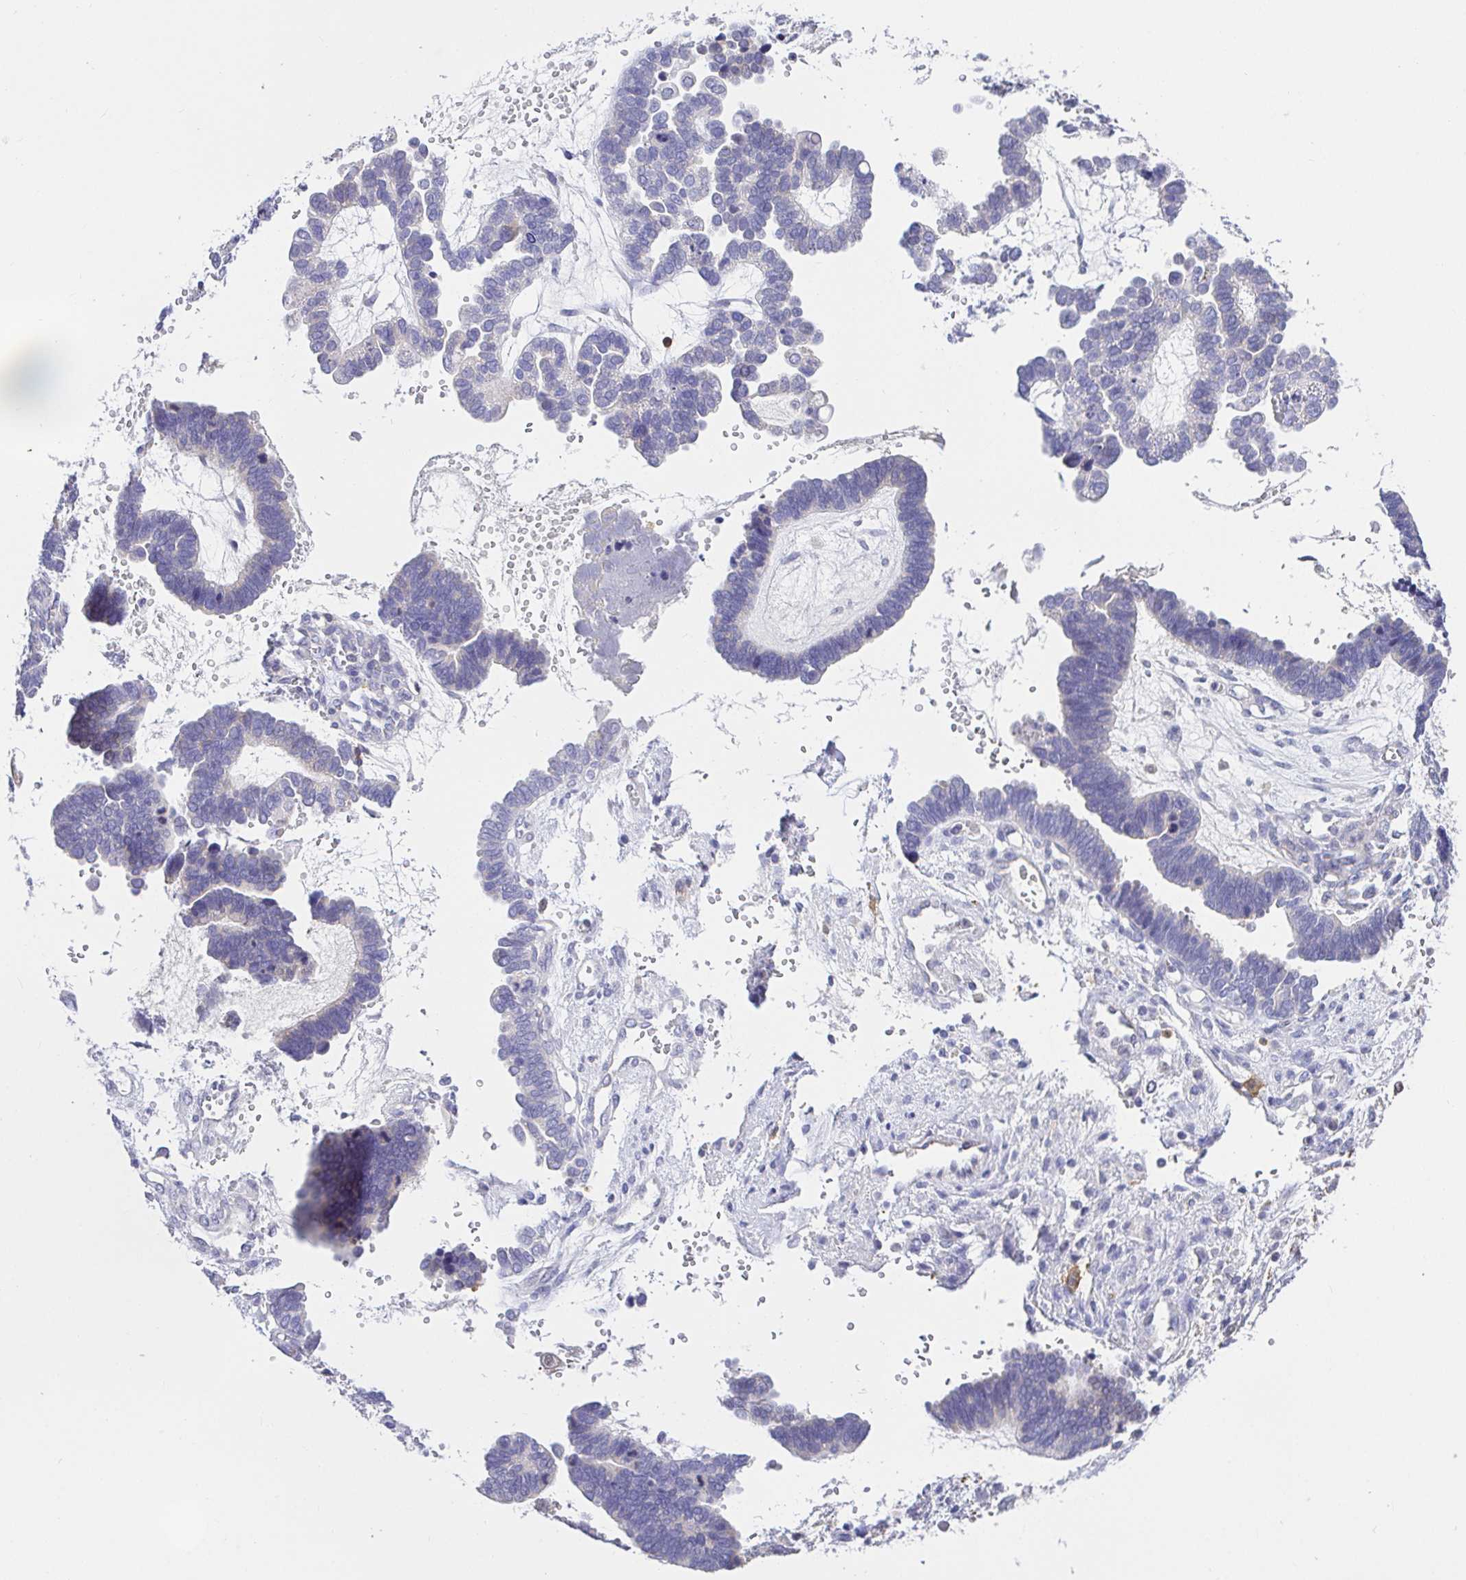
{"staining": {"intensity": "negative", "quantity": "none", "location": "none"}, "tissue": "ovarian cancer", "cell_type": "Tumor cells", "image_type": "cancer", "snomed": [{"axis": "morphology", "description": "Cystadenocarcinoma, serous, NOS"}, {"axis": "topography", "description": "Ovary"}], "caption": "A high-resolution micrograph shows immunohistochemistry (IHC) staining of ovarian cancer, which shows no significant positivity in tumor cells.", "gene": "SKAP1", "patient": {"sex": "female", "age": 51}}